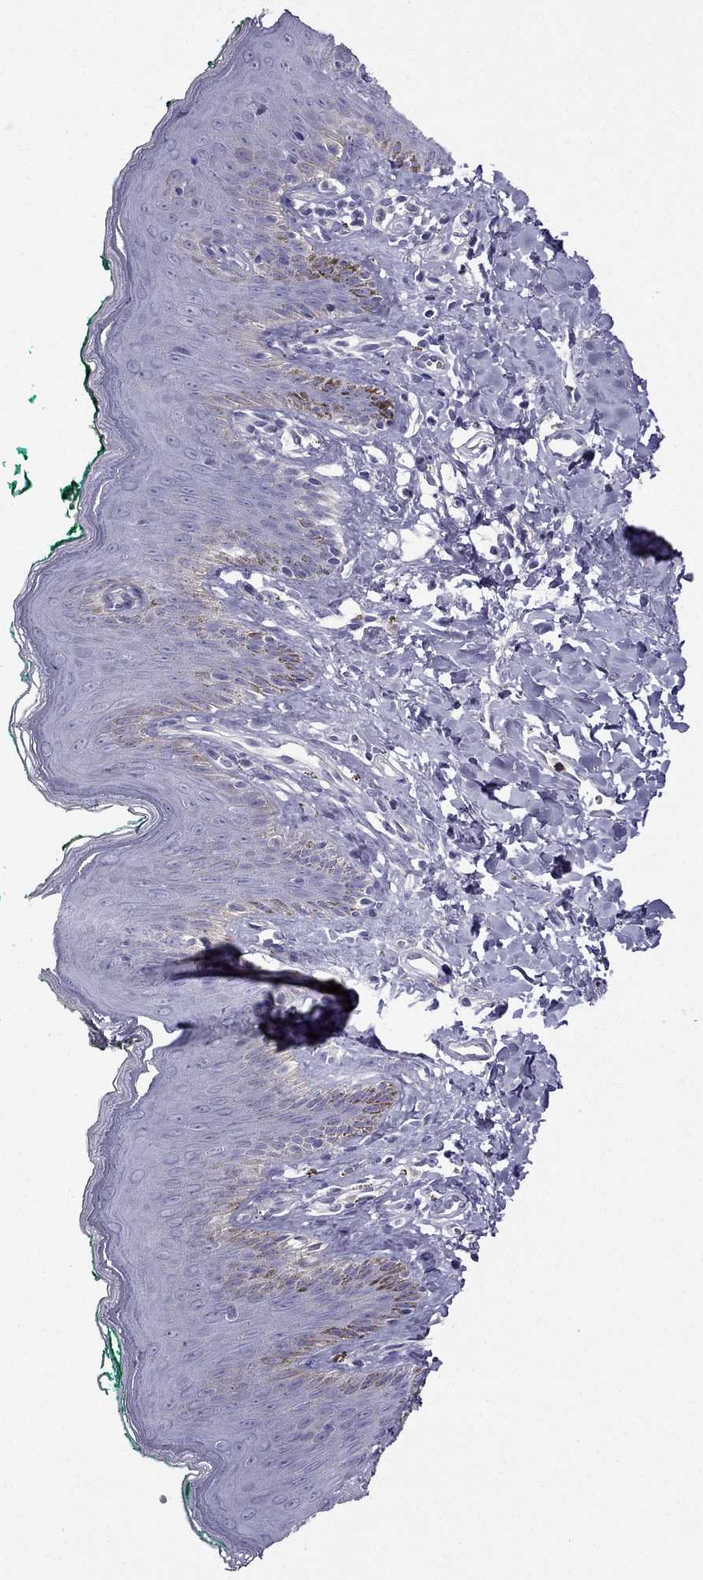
{"staining": {"intensity": "negative", "quantity": "none", "location": "none"}, "tissue": "skin", "cell_type": "Epidermal cells", "image_type": "normal", "snomed": [{"axis": "morphology", "description": "Normal tissue, NOS"}, {"axis": "topography", "description": "Vulva"}], "caption": "High power microscopy photomicrograph of an immunohistochemistry micrograph of benign skin, revealing no significant positivity in epidermal cells.", "gene": "STOML3", "patient": {"sex": "female", "age": 66}}